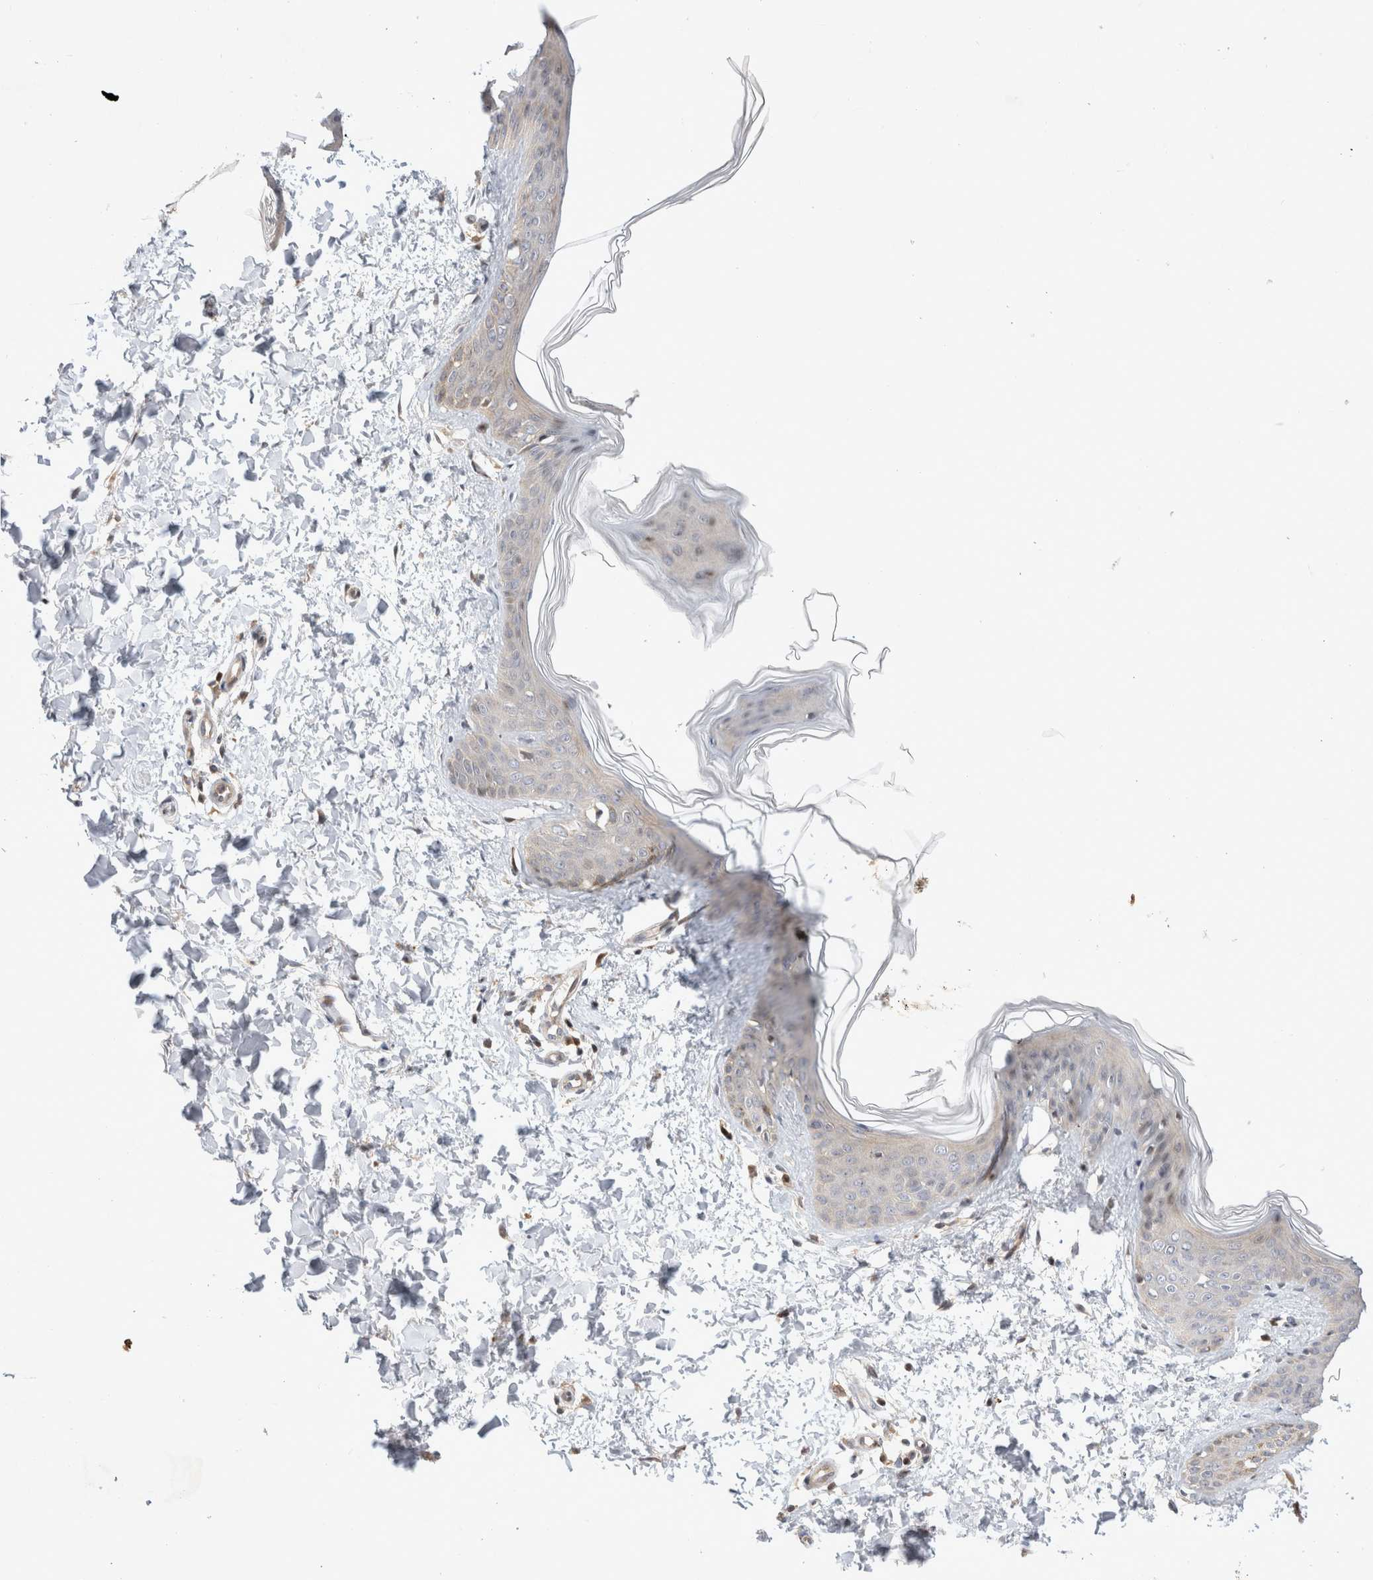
{"staining": {"intensity": "moderate", "quantity": ">75%", "location": "cytoplasmic/membranous"}, "tissue": "skin", "cell_type": "Fibroblasts", "image_type": "normal", "snomed": [{"axis": "morphology", "description": "Normal tissue, NOS"}, {"axis": "topography", "description": "Skin"}], "caption": "Skin stained with IHC reveals moderate cytoplasmic/membranous positivity in approximately >75% of fibroblasts. The protein of interest is stained brown, and the nuclei are stained in blue (DAB (3,3'-diaminobenzidine) IHC with brightfield microscopy, high magnification).", "gene": "HTT", "patient": {"sex": "female", "age": 17}}